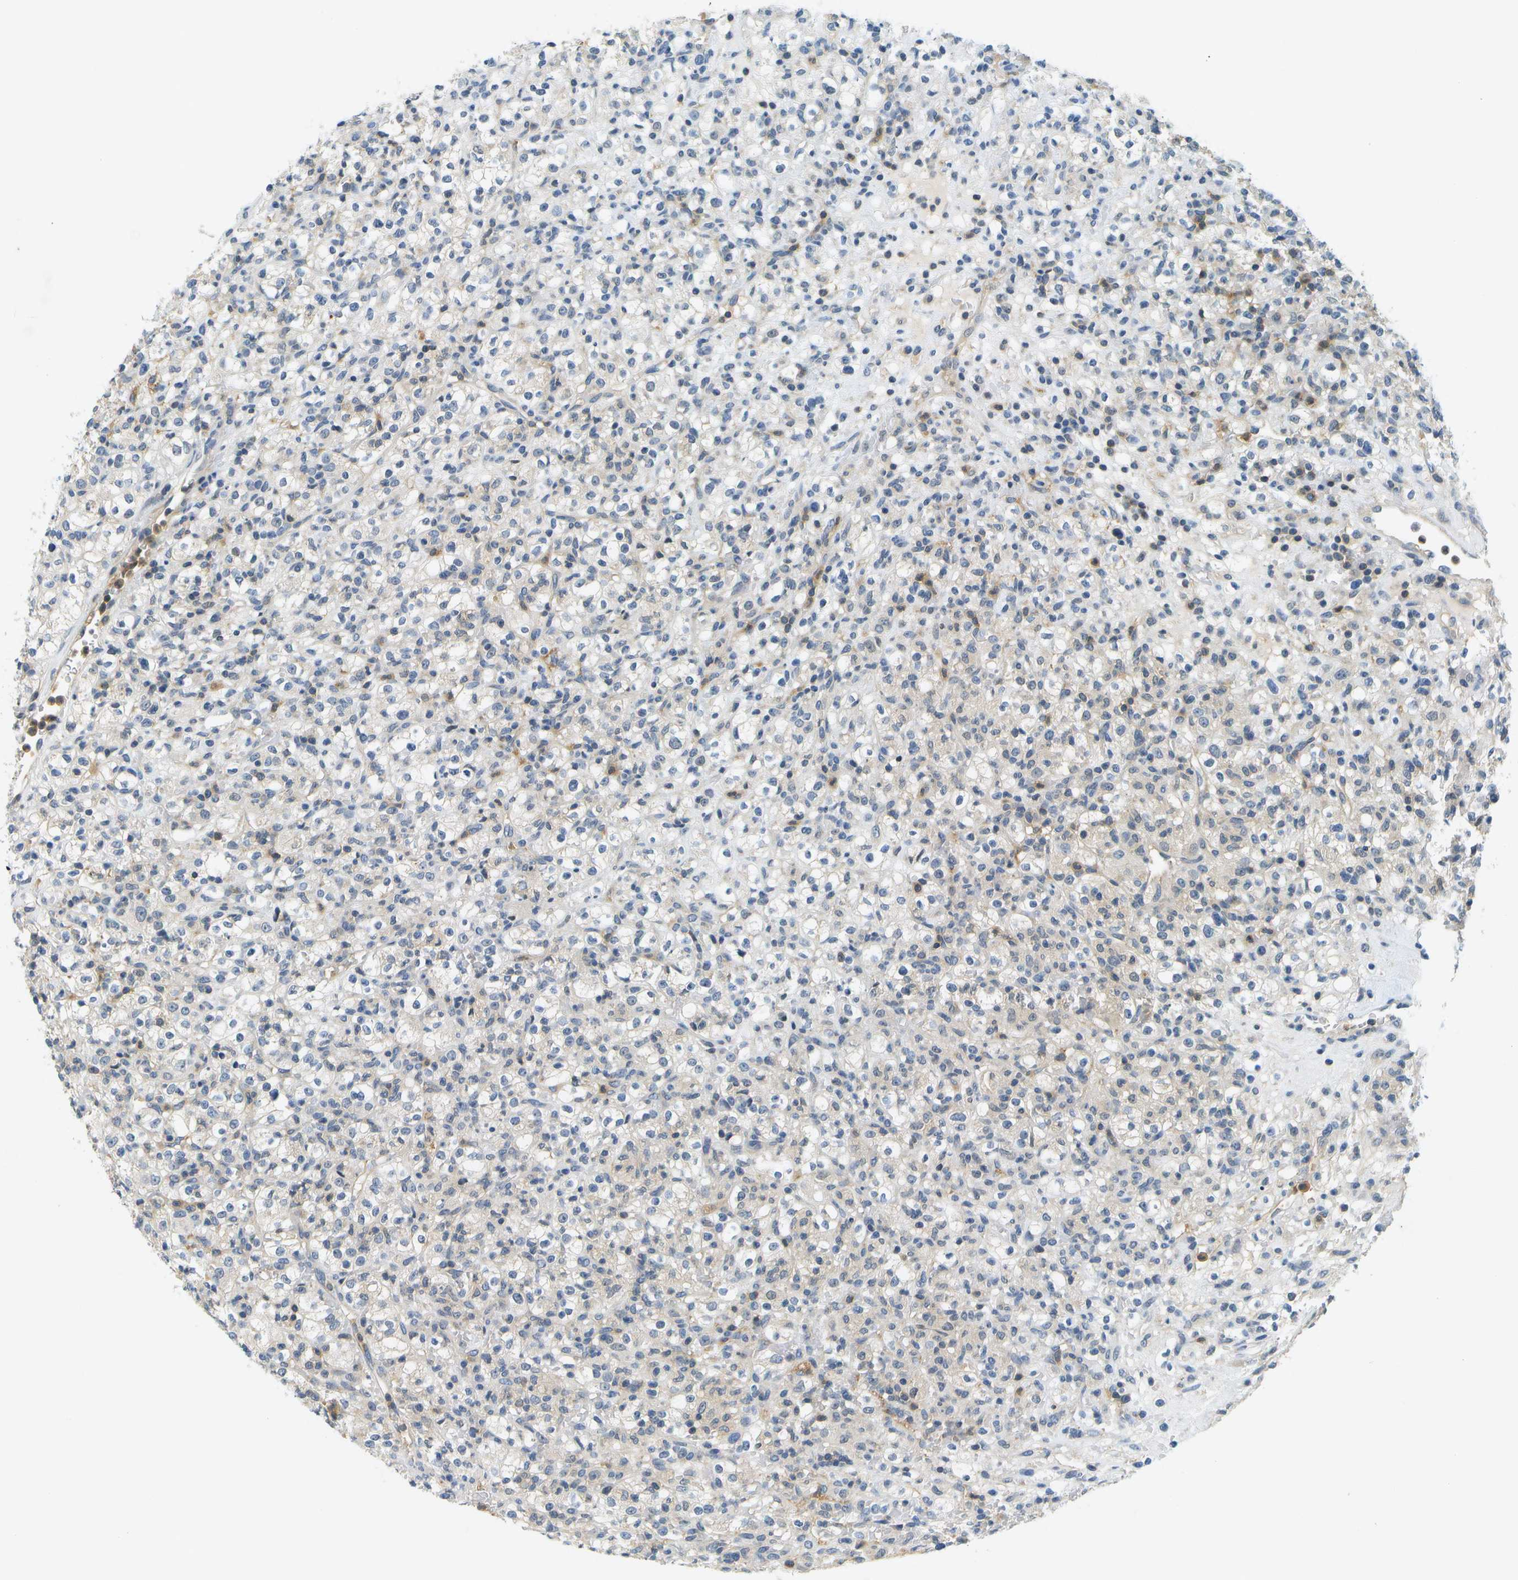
{"staining": {"intensity": "weak", "quantity": "<25%", "location": "cytoplasmic/membranous"}, "tissue": "renal cancer", "cell_type": "Tumor cells", "image_type": "cancer", "snomed": [{"axis": "morphology", "description": "Normal tissue, NOS"}, {"axis": "morphology", "description": "Adenocarcinoma, NOS"}, {"axis": "topography", "description": "Kidney"}], "caption": "A high-resolution micrograph shows immunohistochemistry staining of renal cancer (adenocarcinoma), which exhibits no significant positivity in tumor cells.", "gene": "RASGRP2", "patient": {"sex": "female", "age": 72}}